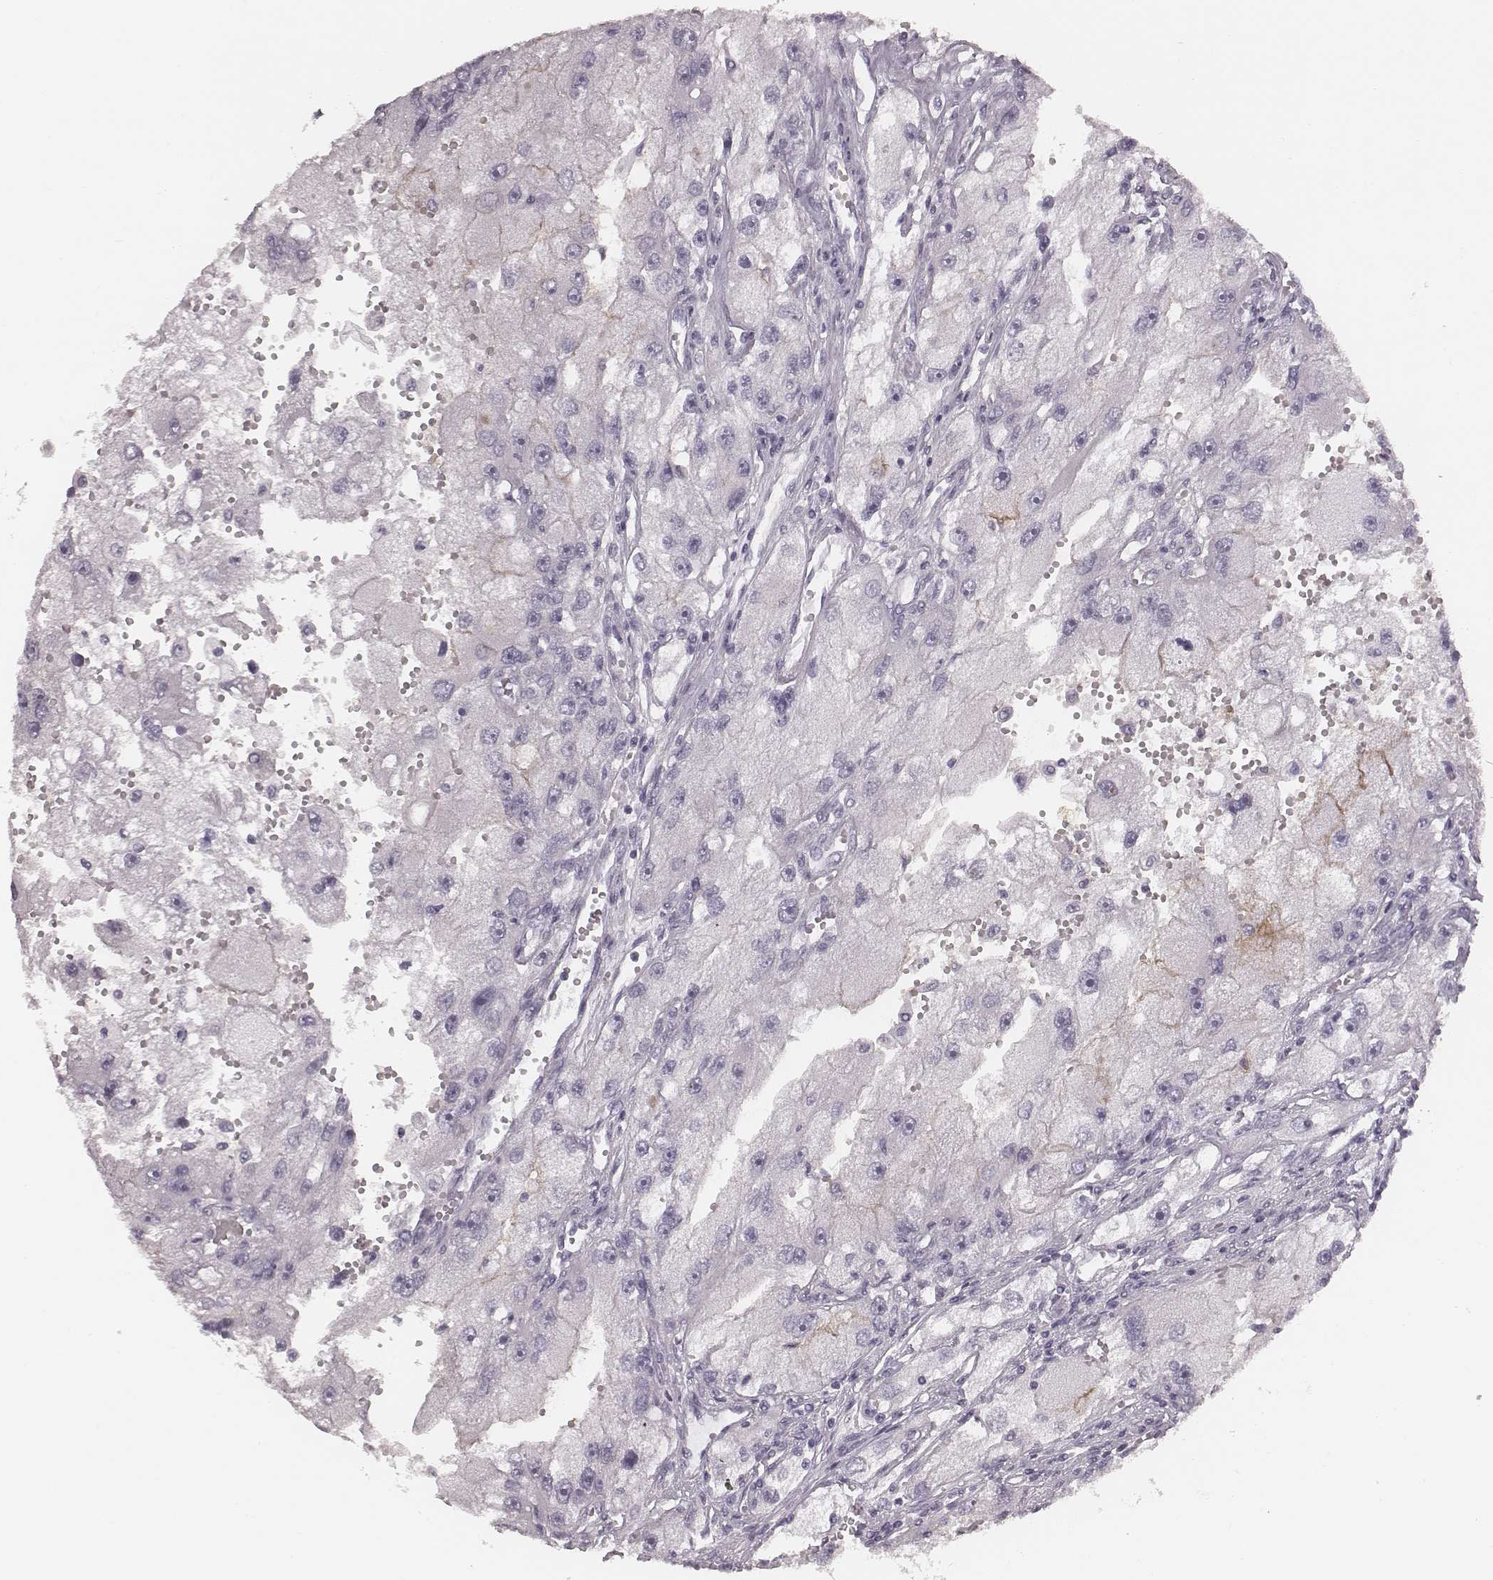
{"staining": {"intensity": "negative", "quantity": "none", "location": "none"}, "tissue": "renal cancer", "cell_type": "Tumor cells", "image_type": "cancer", "snomed": [{"axis": "morphology", "description": "Adenocarcinoma, NOS"}, {"axis": "topography", "description": "Kidney"}], "caption": "A micrograph of renal adenocarcinoma stained for a protein reveals no brown staining in tumor cells.", "gene": "SPA17", "patient": {"sex": "male", "age": 63}}